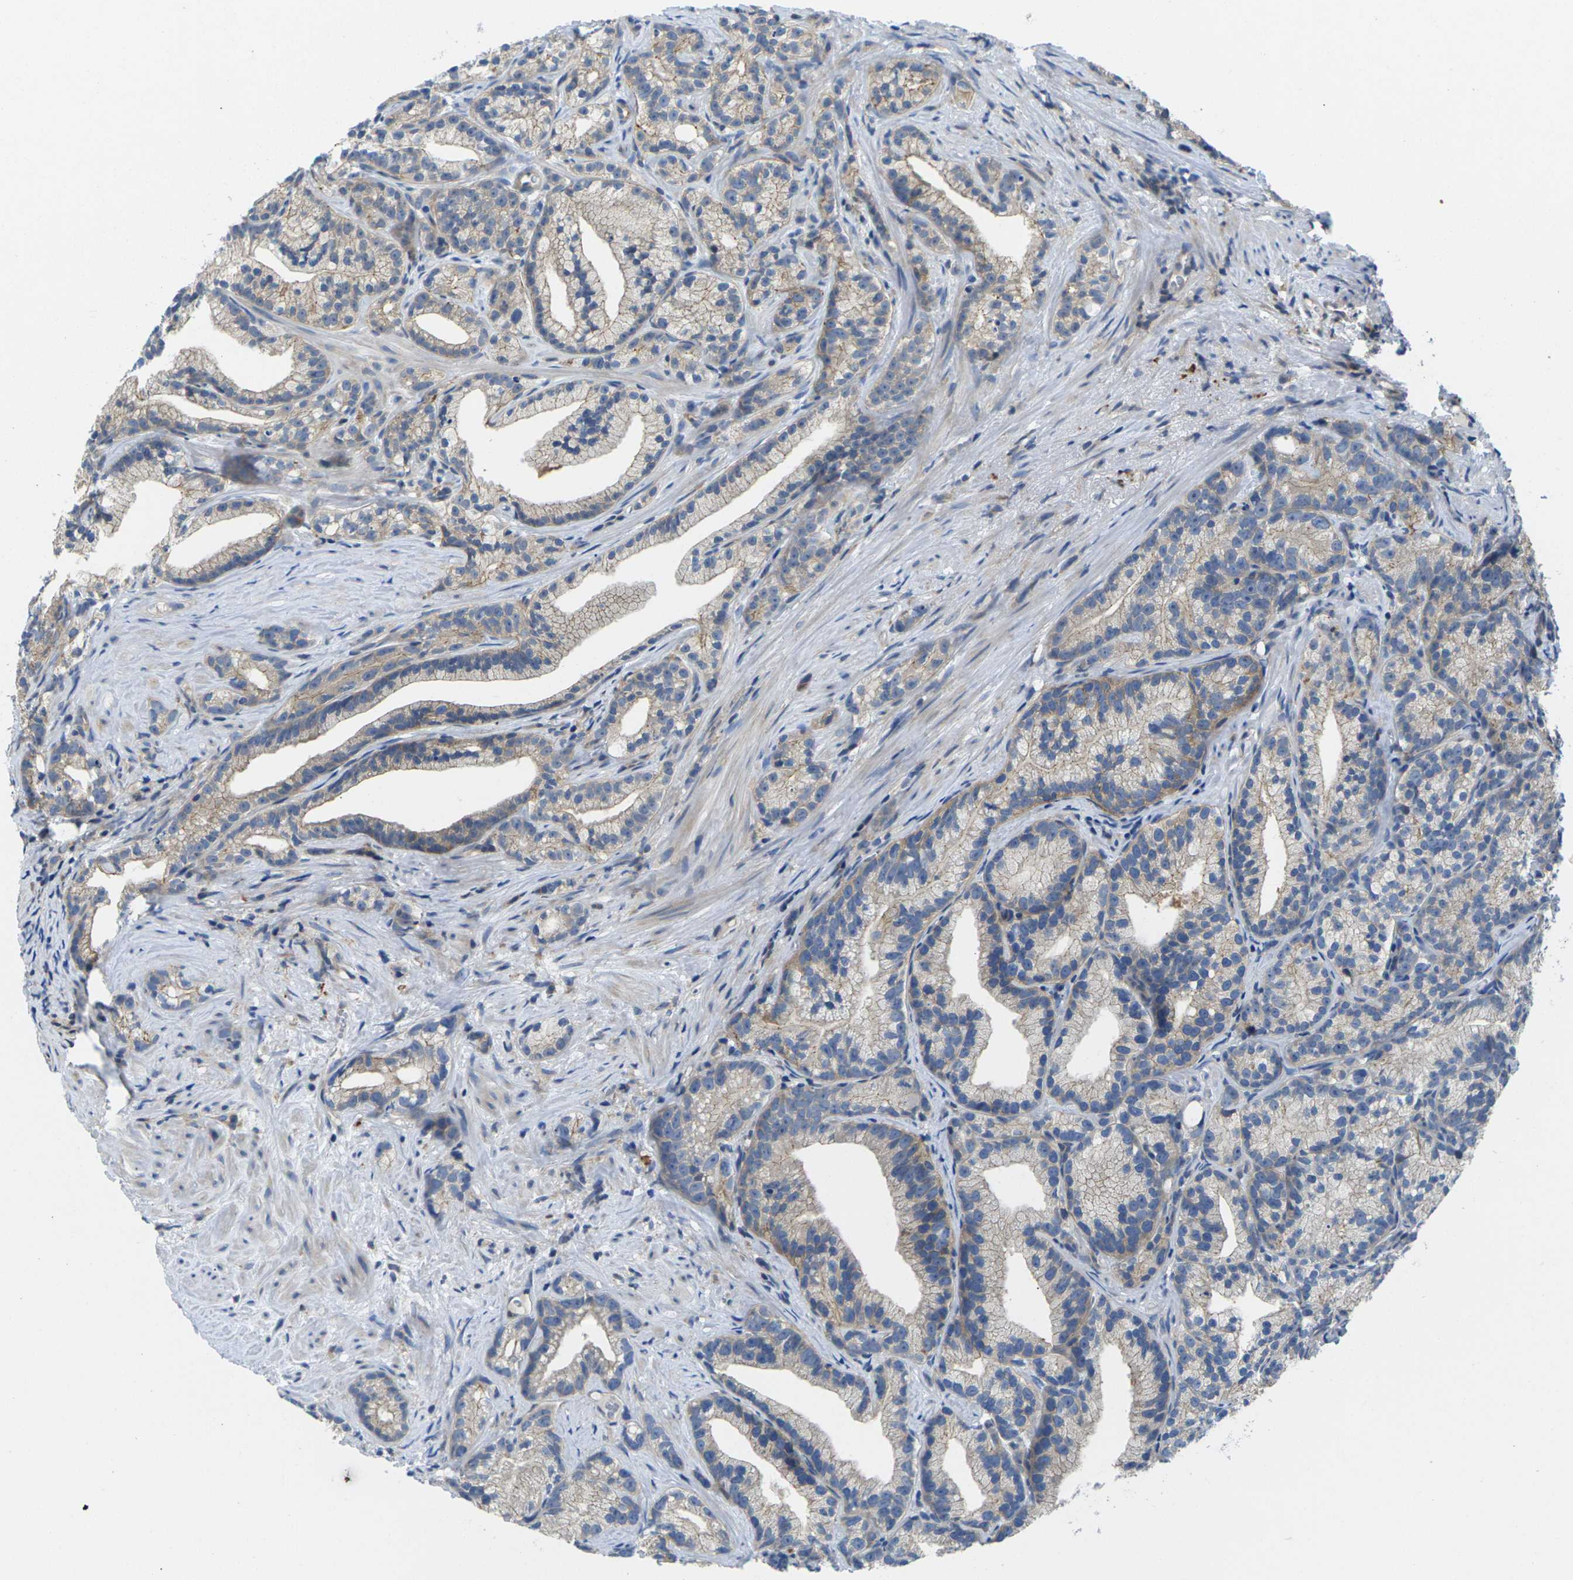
{"staining": {"intensity": "weak", "quantity": ">75%", "location": "cytoplasmic/membranous"}, "tissue": "prostate cancer", "cell_type": "Tumor cells", "image_type": "cancer", "snomed": [{"axis": "morphology", "description": "Adenocarcinoma, Low grade"}, {"axis": "topography", "description": "Prostate"}], "caption": "Immunohistochemical staining of prostate low-grade adenocarcinoma reveals low levels of weak cytoplasmic/membranous staining in about >75% of tumor cells.", "gene": "SCNN1A", "patient": {"sex": "male", "age": 89}}